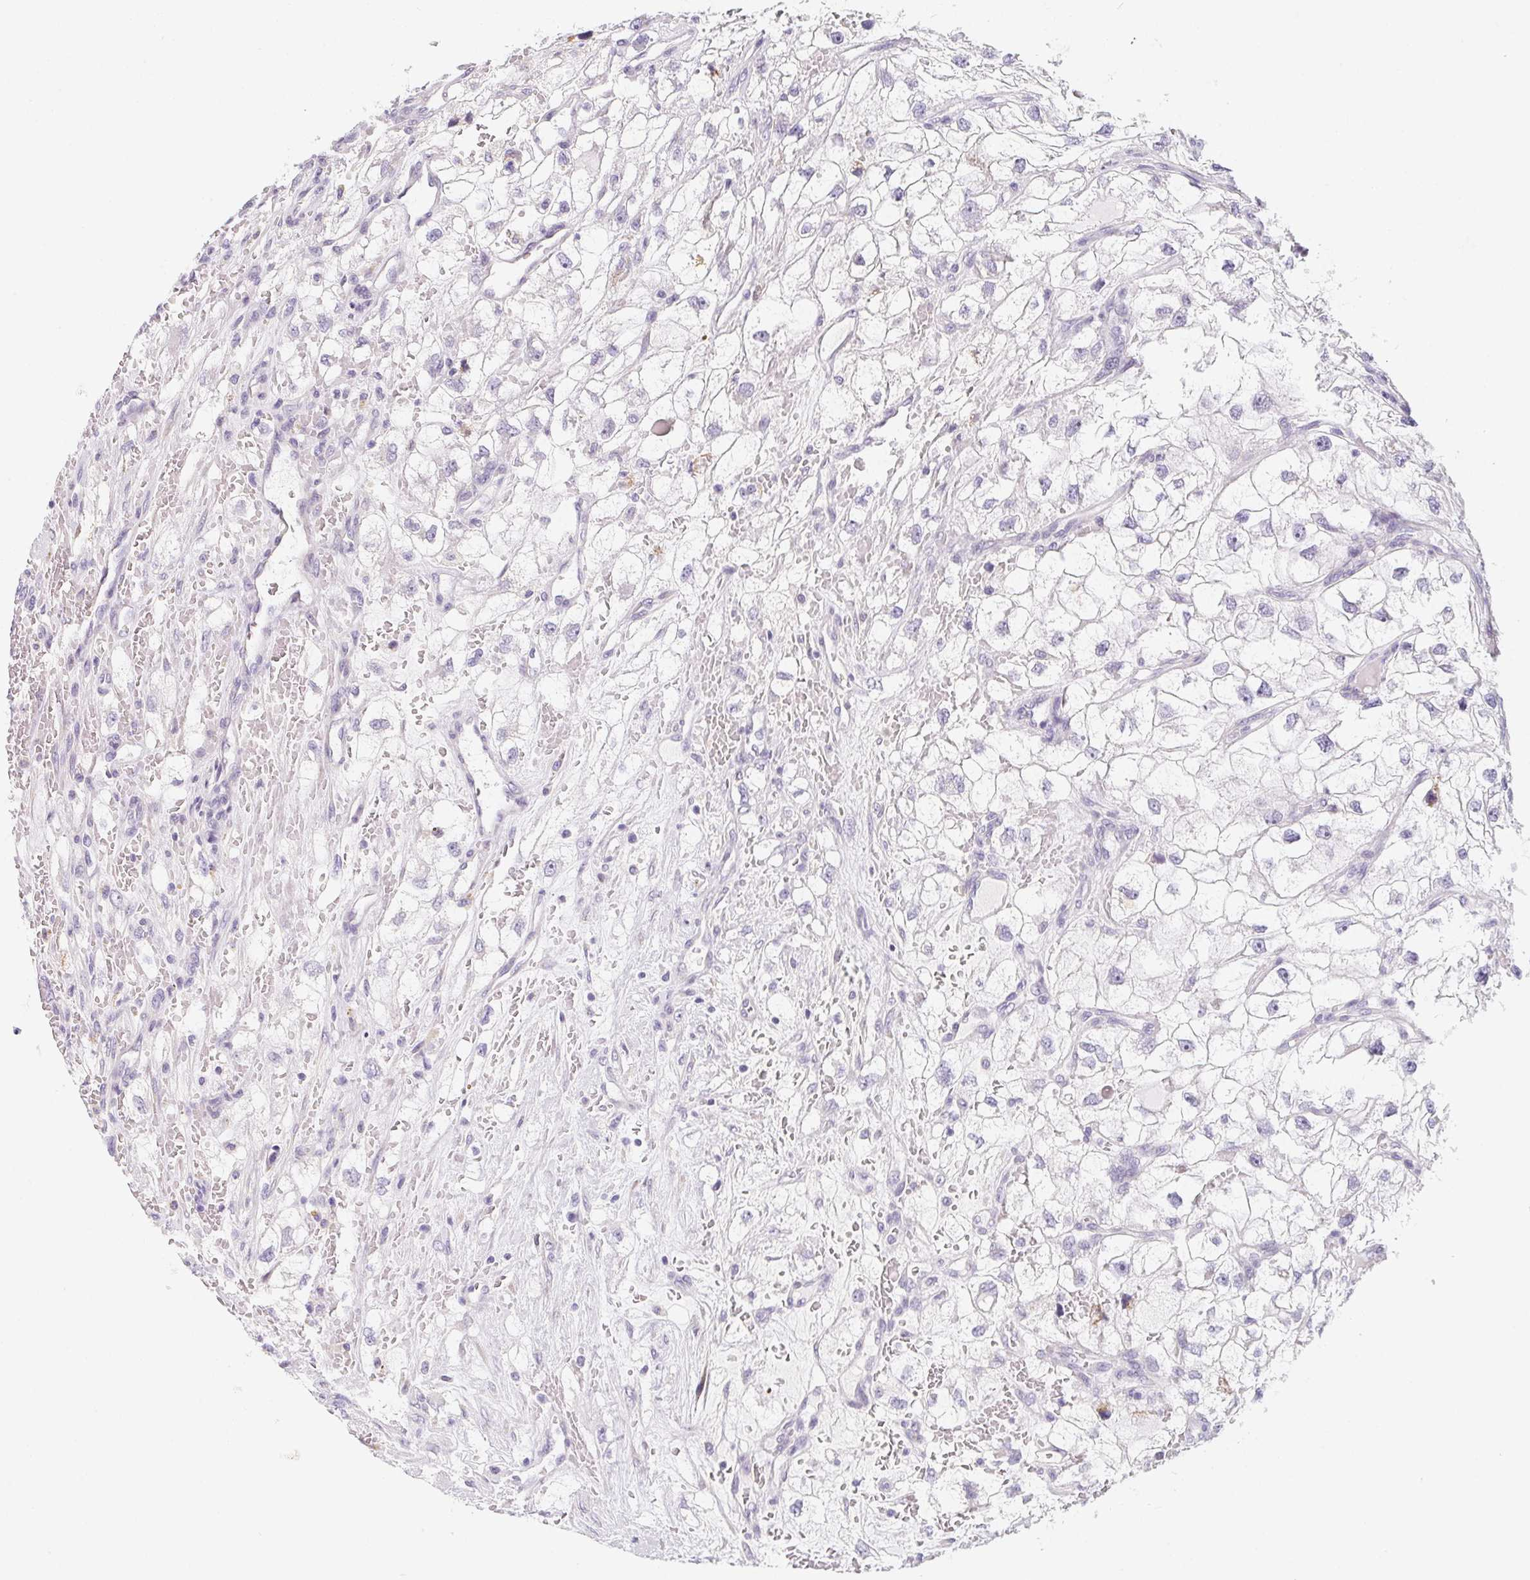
{"staining": {"intensity": "negative", "quantity": "none", "location": "none"}, "tissue": "renal cancer", "cell_type": "Tumor cells", "image_type": "cancer", "snomed": [{"axis": "morphology", "description": "Adenocarcinoma, NOS"}, {"axis": "topography", "description": "Kidney"}], "caption": "This photomicrograph is of renal cancer (adenocarcinoma) stained with immunohistochemistry (IHC) to label a protein in brown with the nuclei are counter-stained blue. There is no staining in tumor cells.", "gene": "MAP1A", "patient": {"sex": "male", "age": 59}}